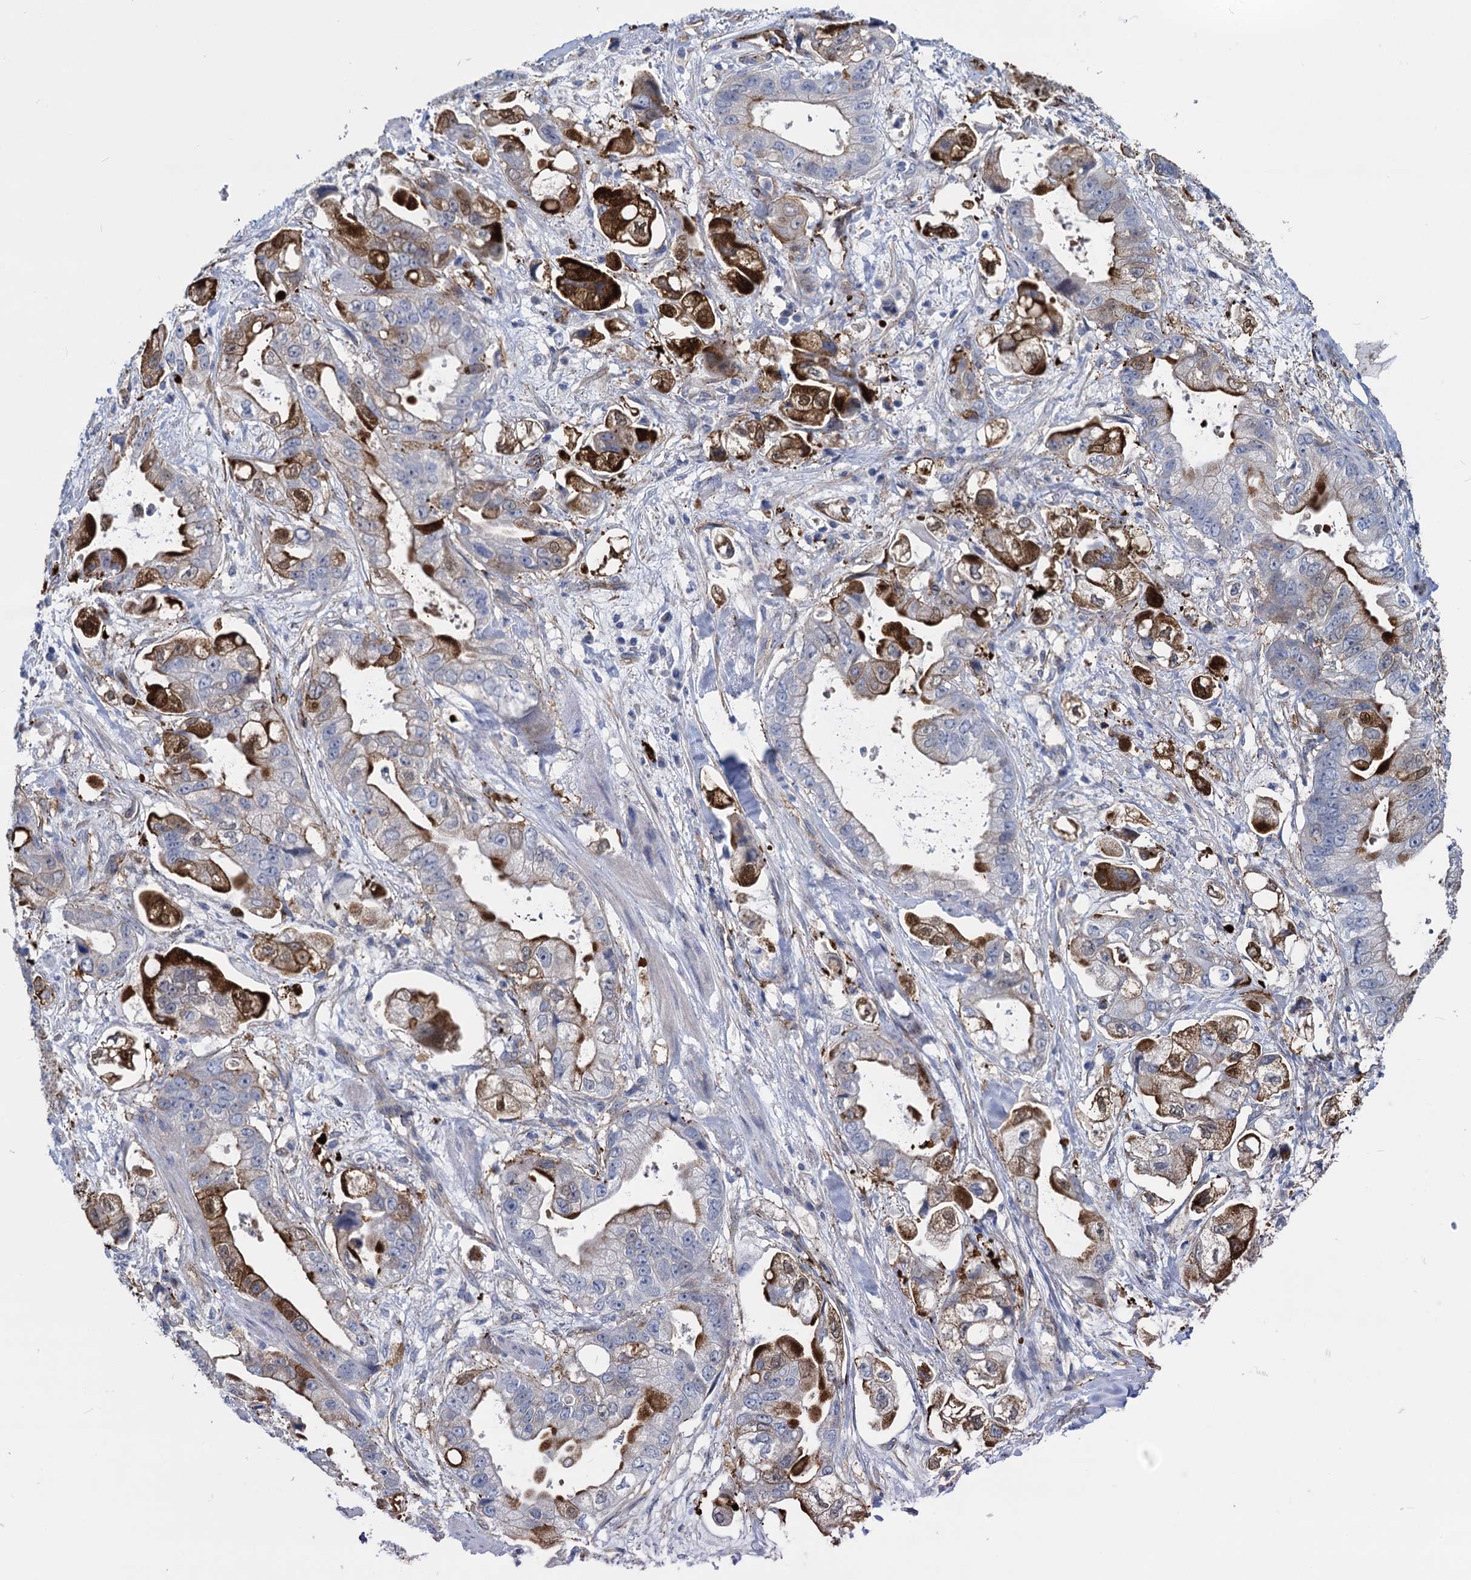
{"staining": {"intensity": "moderate", "quantity": "25%-75%", "location": "cytoplasmic/membranous"}, "tissue": "stomach cancer", "cell_type": "Tumor cells", "image_type": "cancer", "snomed": [{"axis": "morphology", "description": "Adenocarcinoma, NOS"}, {"axis": "topography", "description": "Stomach"}], "caption": "Stomach cancer (adenocarcinoma) stained with immunohistochemistry exhibits moderate cytoplasmic/membranous expression in approximately 25%-75% of tumor cells.", "gene": "SNCG", "patient": {"sex": "male", "age": 62}}